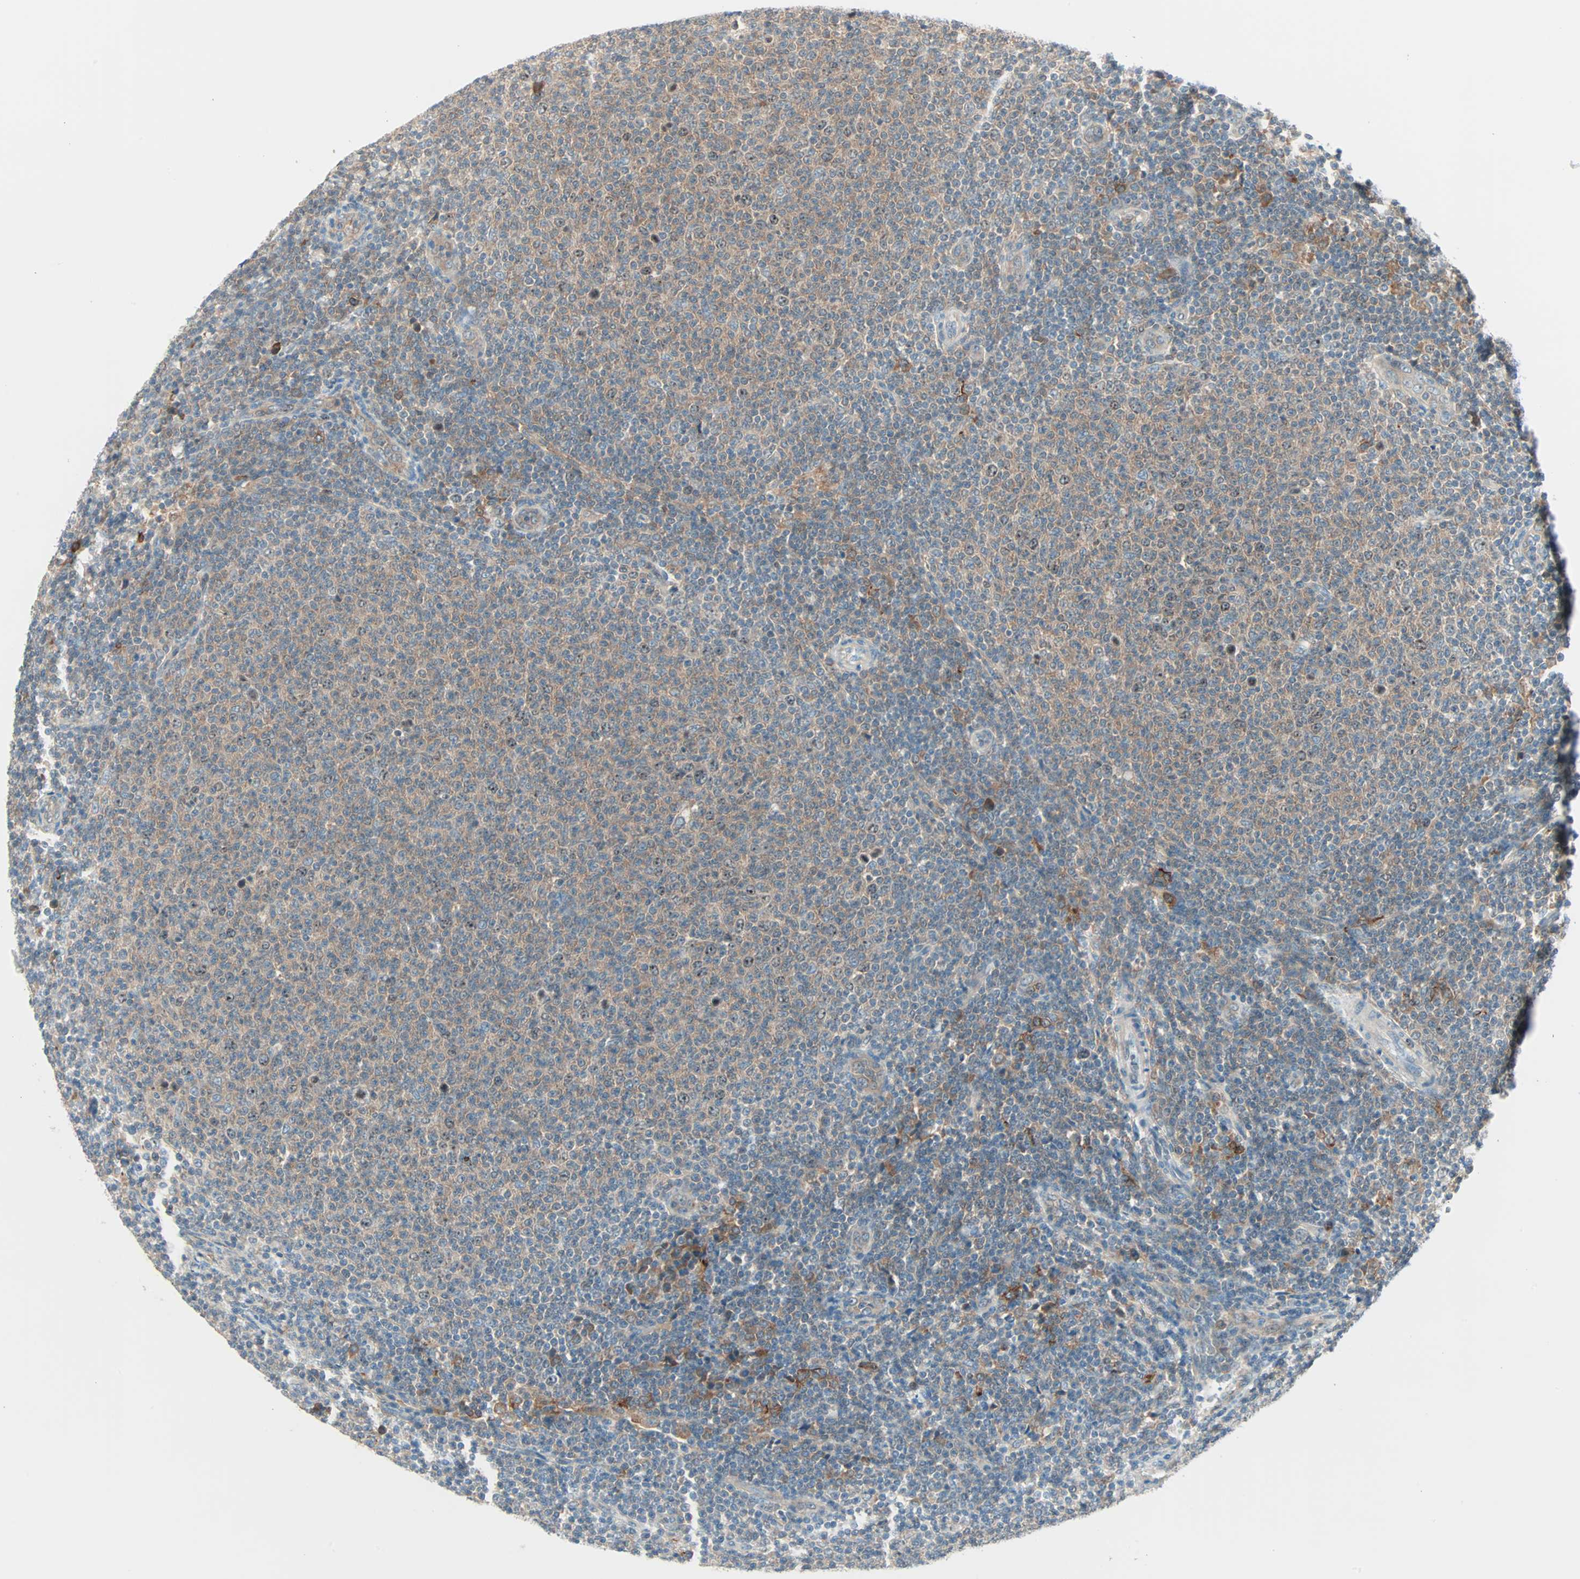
{"staining": {"intensity": "weak", "quantity": "25%-75%", "location": "cytoplasmic/membranous"}, "tissue": "lymphoma", "cell_type": "Tumor cells", "image_type": "cancer", "snomed": [{"axis": "morphology", "description": "Malignant lymphoma, non-Hodgkin's type, Low grade"}, {"axis": "topography", "description": "Lymph node"}], "caption": "Low-grade malignant lymphoma, non-Hodgkin's type tissue demonstrates weak cytoplasmic/membranous positivity in about 25%-75% of tumor cells, visualized by immunohistochemistry.", "gene": "SMIM8", "patient": {"sex": "male", "age": 66}}